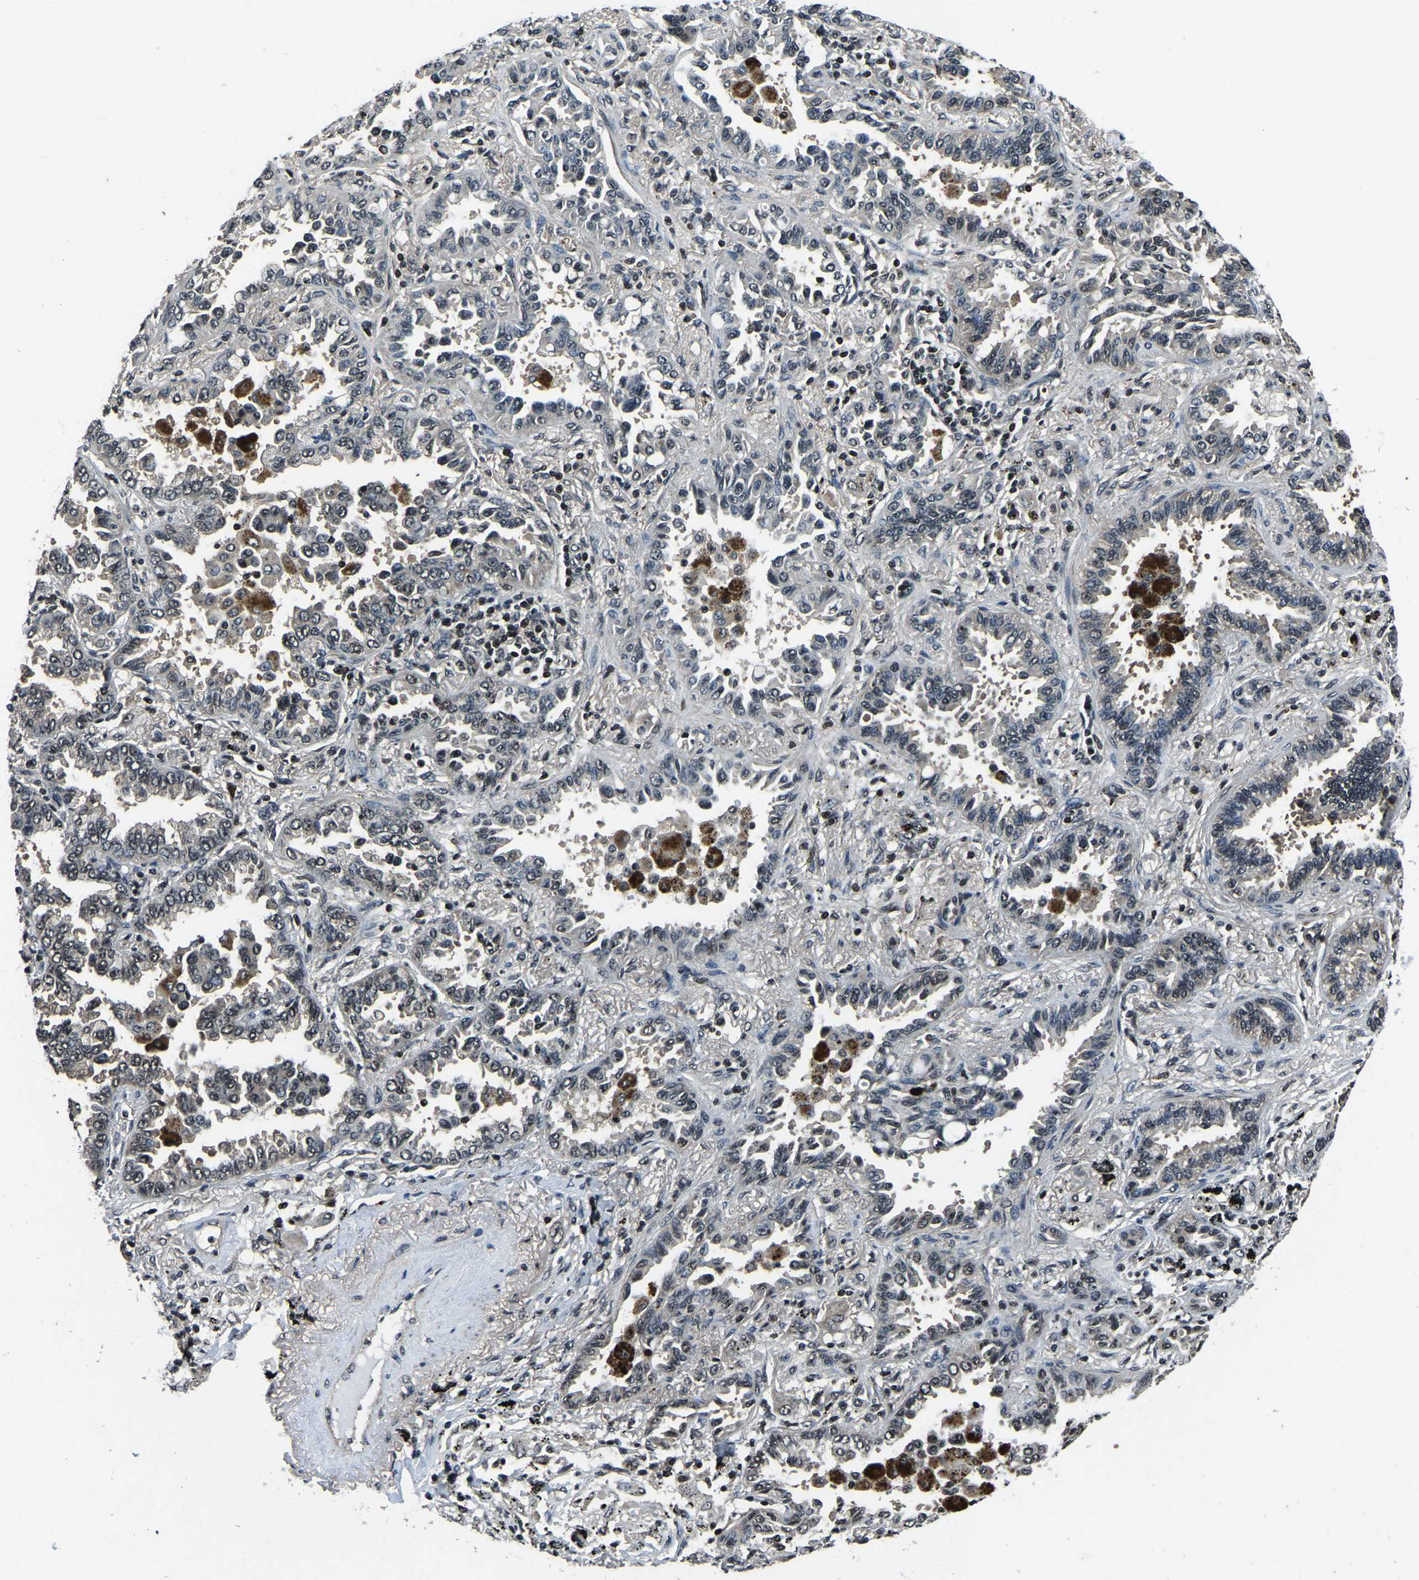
{"staining": {"intensity": "weak", "quantity": "<25%", "location": "nuclear"}, "tissue": "lung cancer", "cell_type": "Tumor cells", "image_type": "cancer", "snomed": [{"axis": "morphology", "description": "Normal tissue, NOS"}, {"axis": "morphology", "description": "Adenocarcinoma, NOS"}, {"axis": "topography", "description": "Lung"}], "caption": "This is a photomicrograph of immunohistochemistry staining of lung adenocarcinoma, which shows no staining in tumor cells. (DAB (3,3'-diaminobenzidine) IHC, high magnification).", "gene": "ANKIB1", "patient": {"sex": "male", "age": 59}}